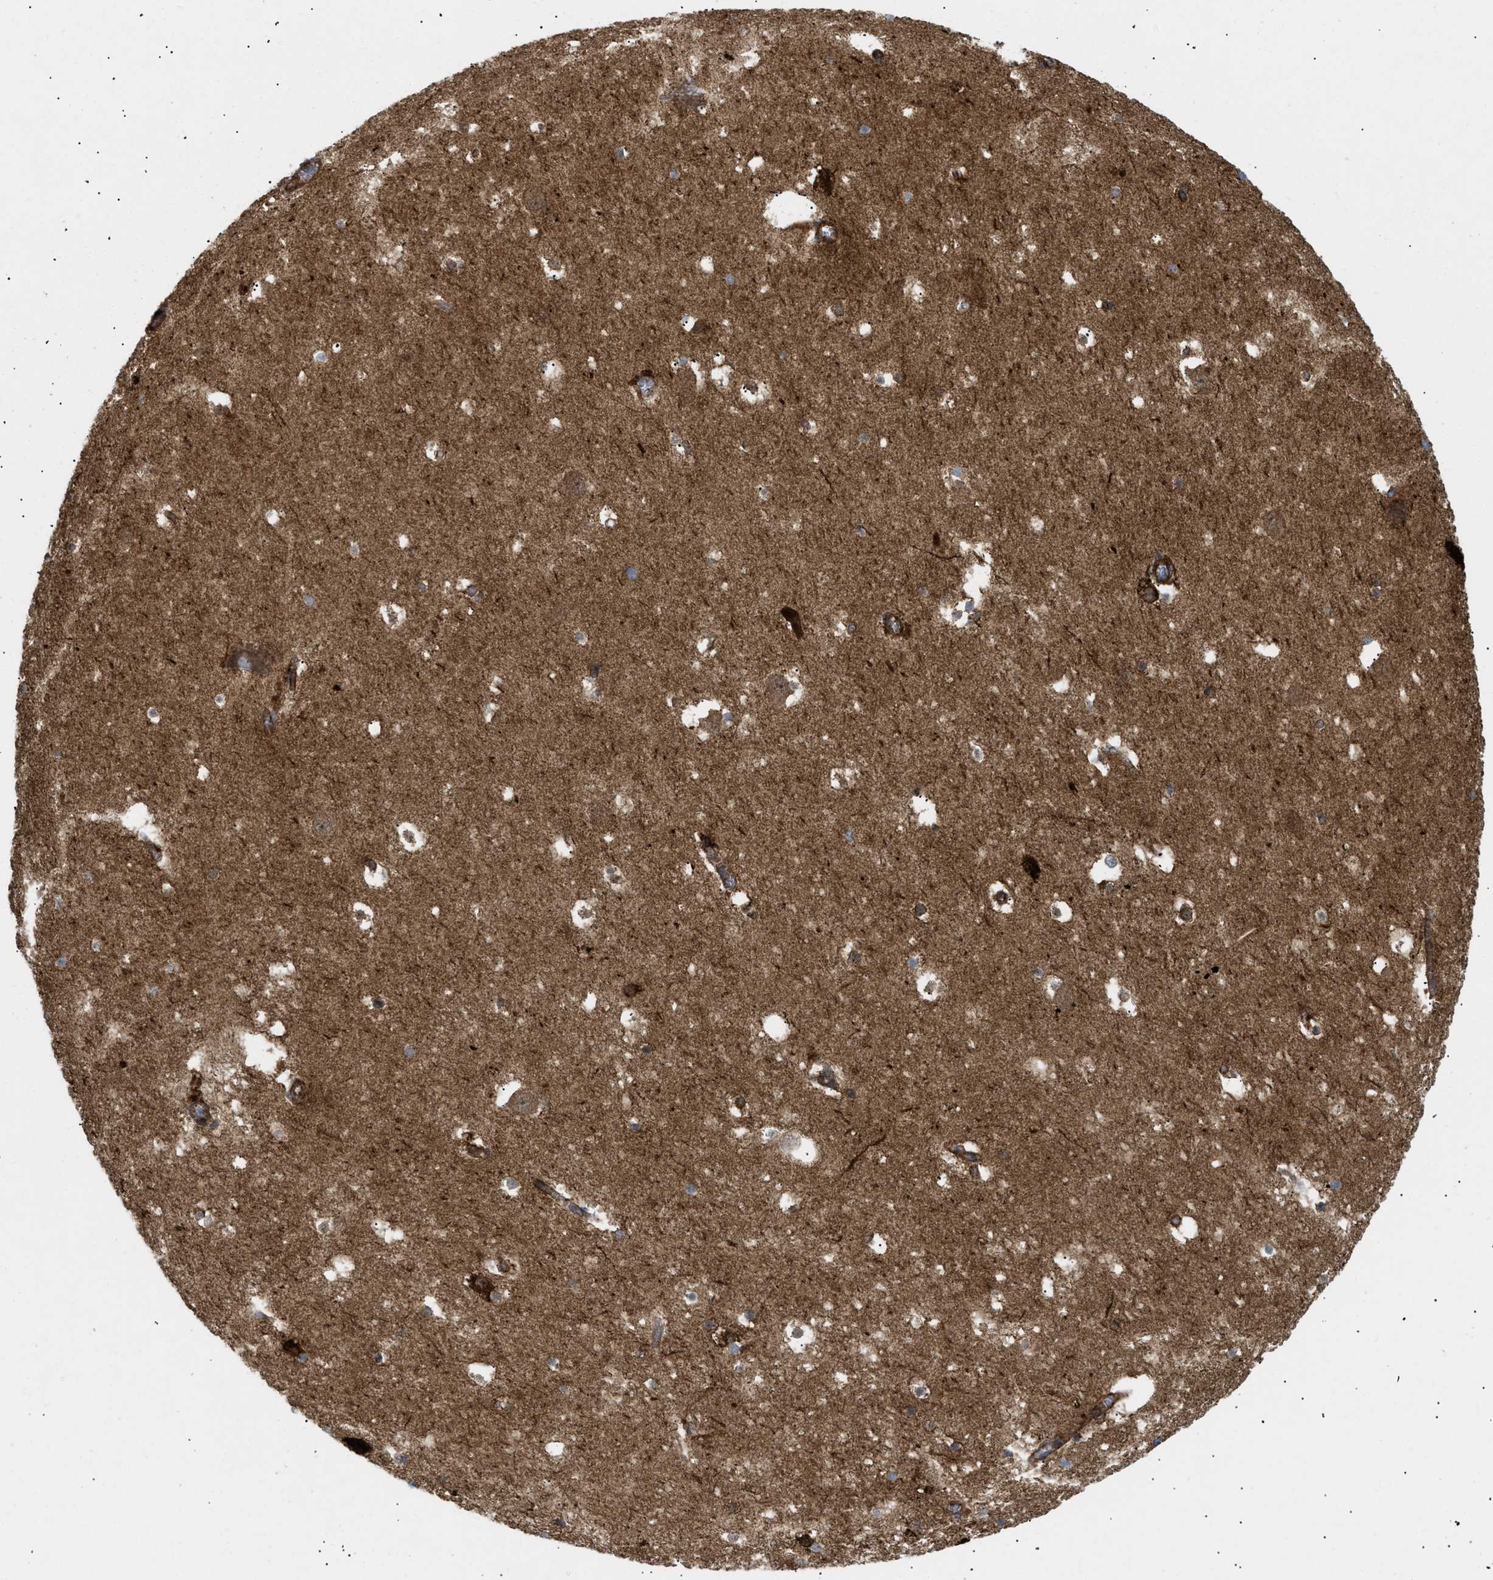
{"staining": {"intensity": "strong", "quantity": ">75%", "location": "cytoplasmic/membranous"}, "tissue": "hippocampus", "cell_type": "Glial cells", "image_type": "normal", "snomed": [{"axis": "morphology", "description": "Normal tissue, NOS"}, {"axis": "topography", "description": "Hippocampus"}], "caption": "The image demonstrates staining of unremarkable hippocampus, revealing strong cytoplasmic/membranous protein expression (brown color) within glial cells. The protein of interest is shown in brown color, while the nuclei are stained blue.", "gene": "DCTN4", "patient": {"sex": "male", "age": 45}}